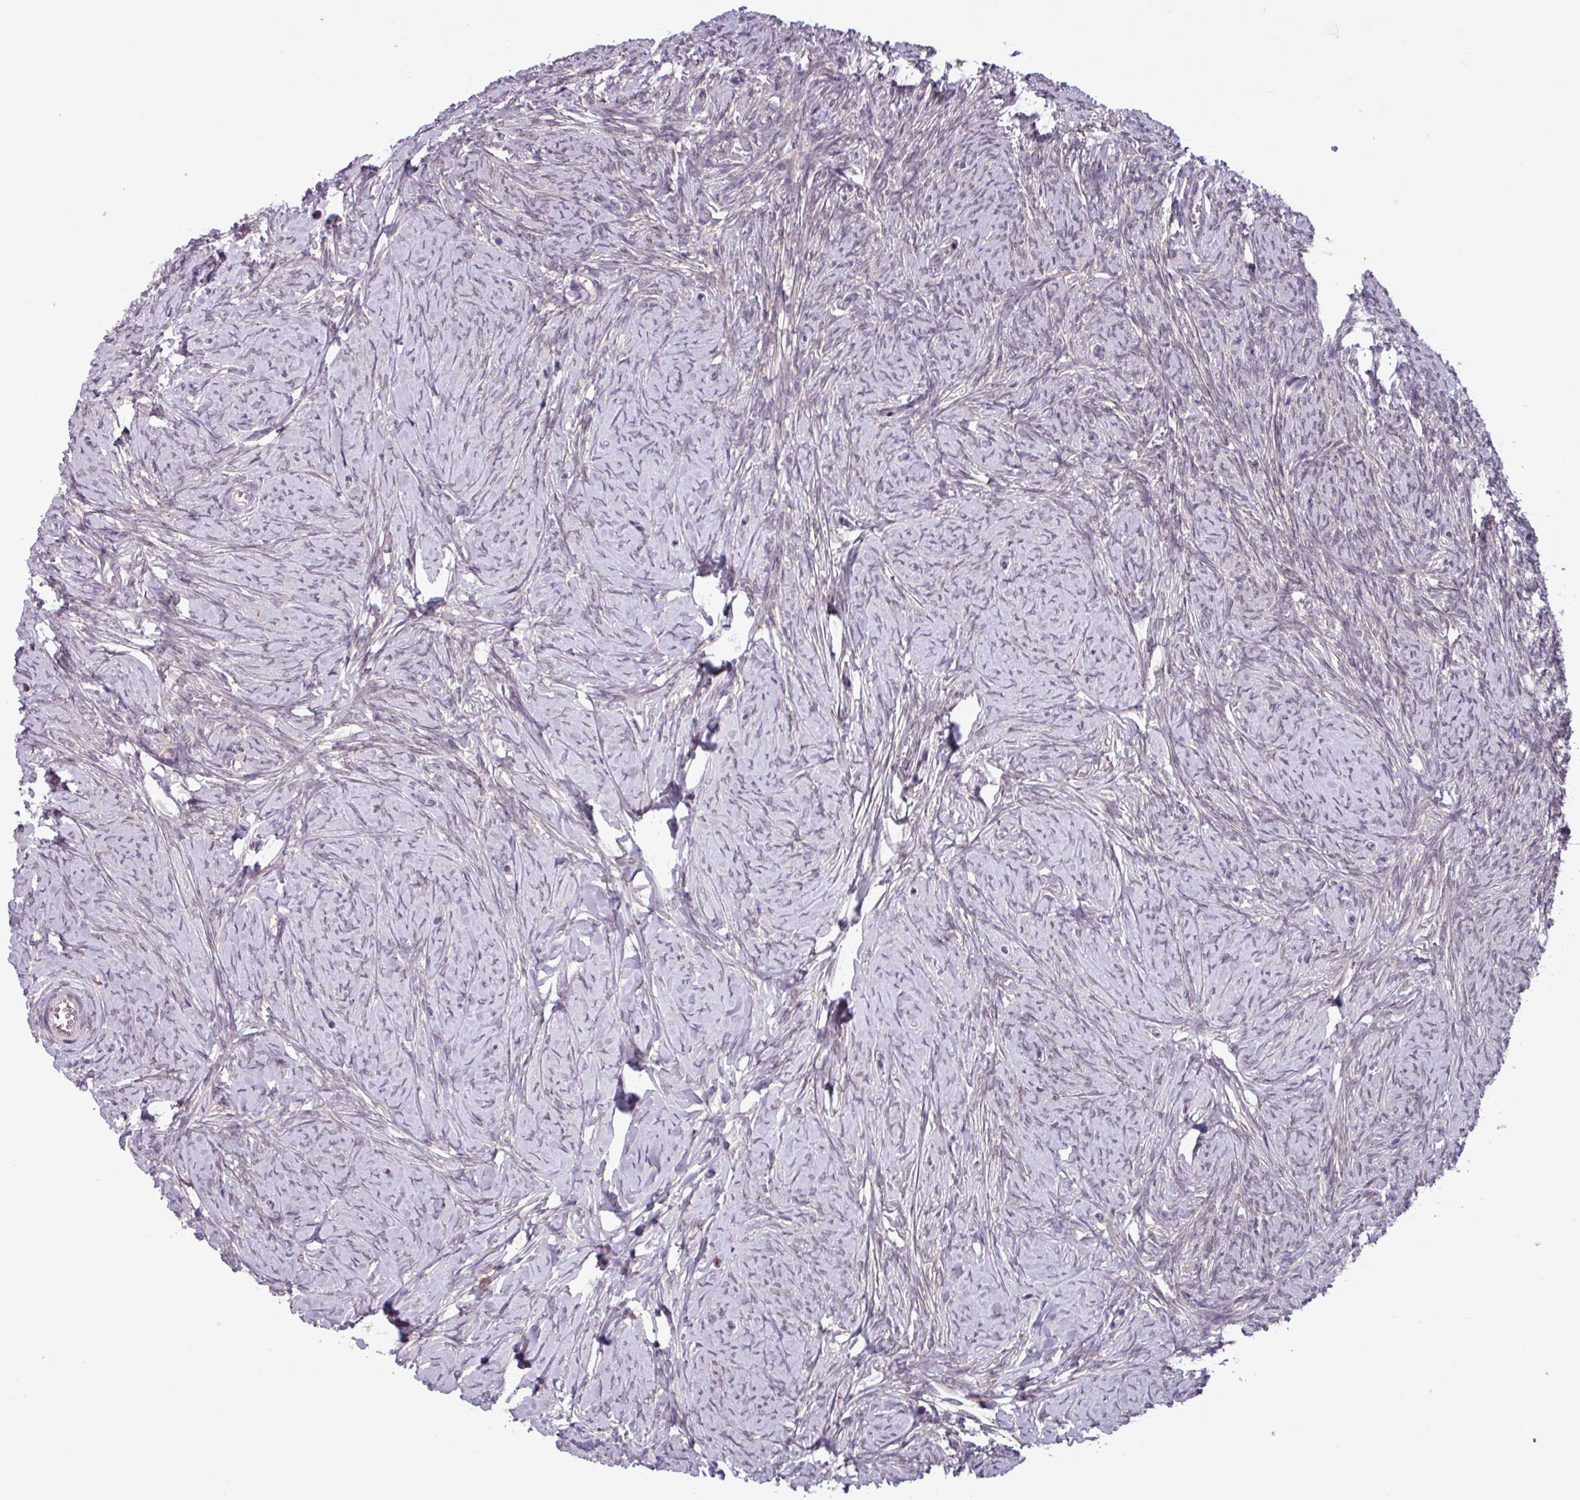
{"staining": {"intensity": "negative", "quantity": "none", "location": "none"}, "tissue": "ovary", "cell_type": "Ovarian stroma cells", "image_type": "normal", "snomed": [{"axis": "morphology", "description": "Normal tissue, NOS"}, {"axis": "topography", "description": "Ovary"}], "caption": "DAB immunohistochemical staining of normal ovary reveals no significant expression in ovarian stroma cells.", "gene": "C20orf27", "patient": {"sex": "female", "age": 44}}